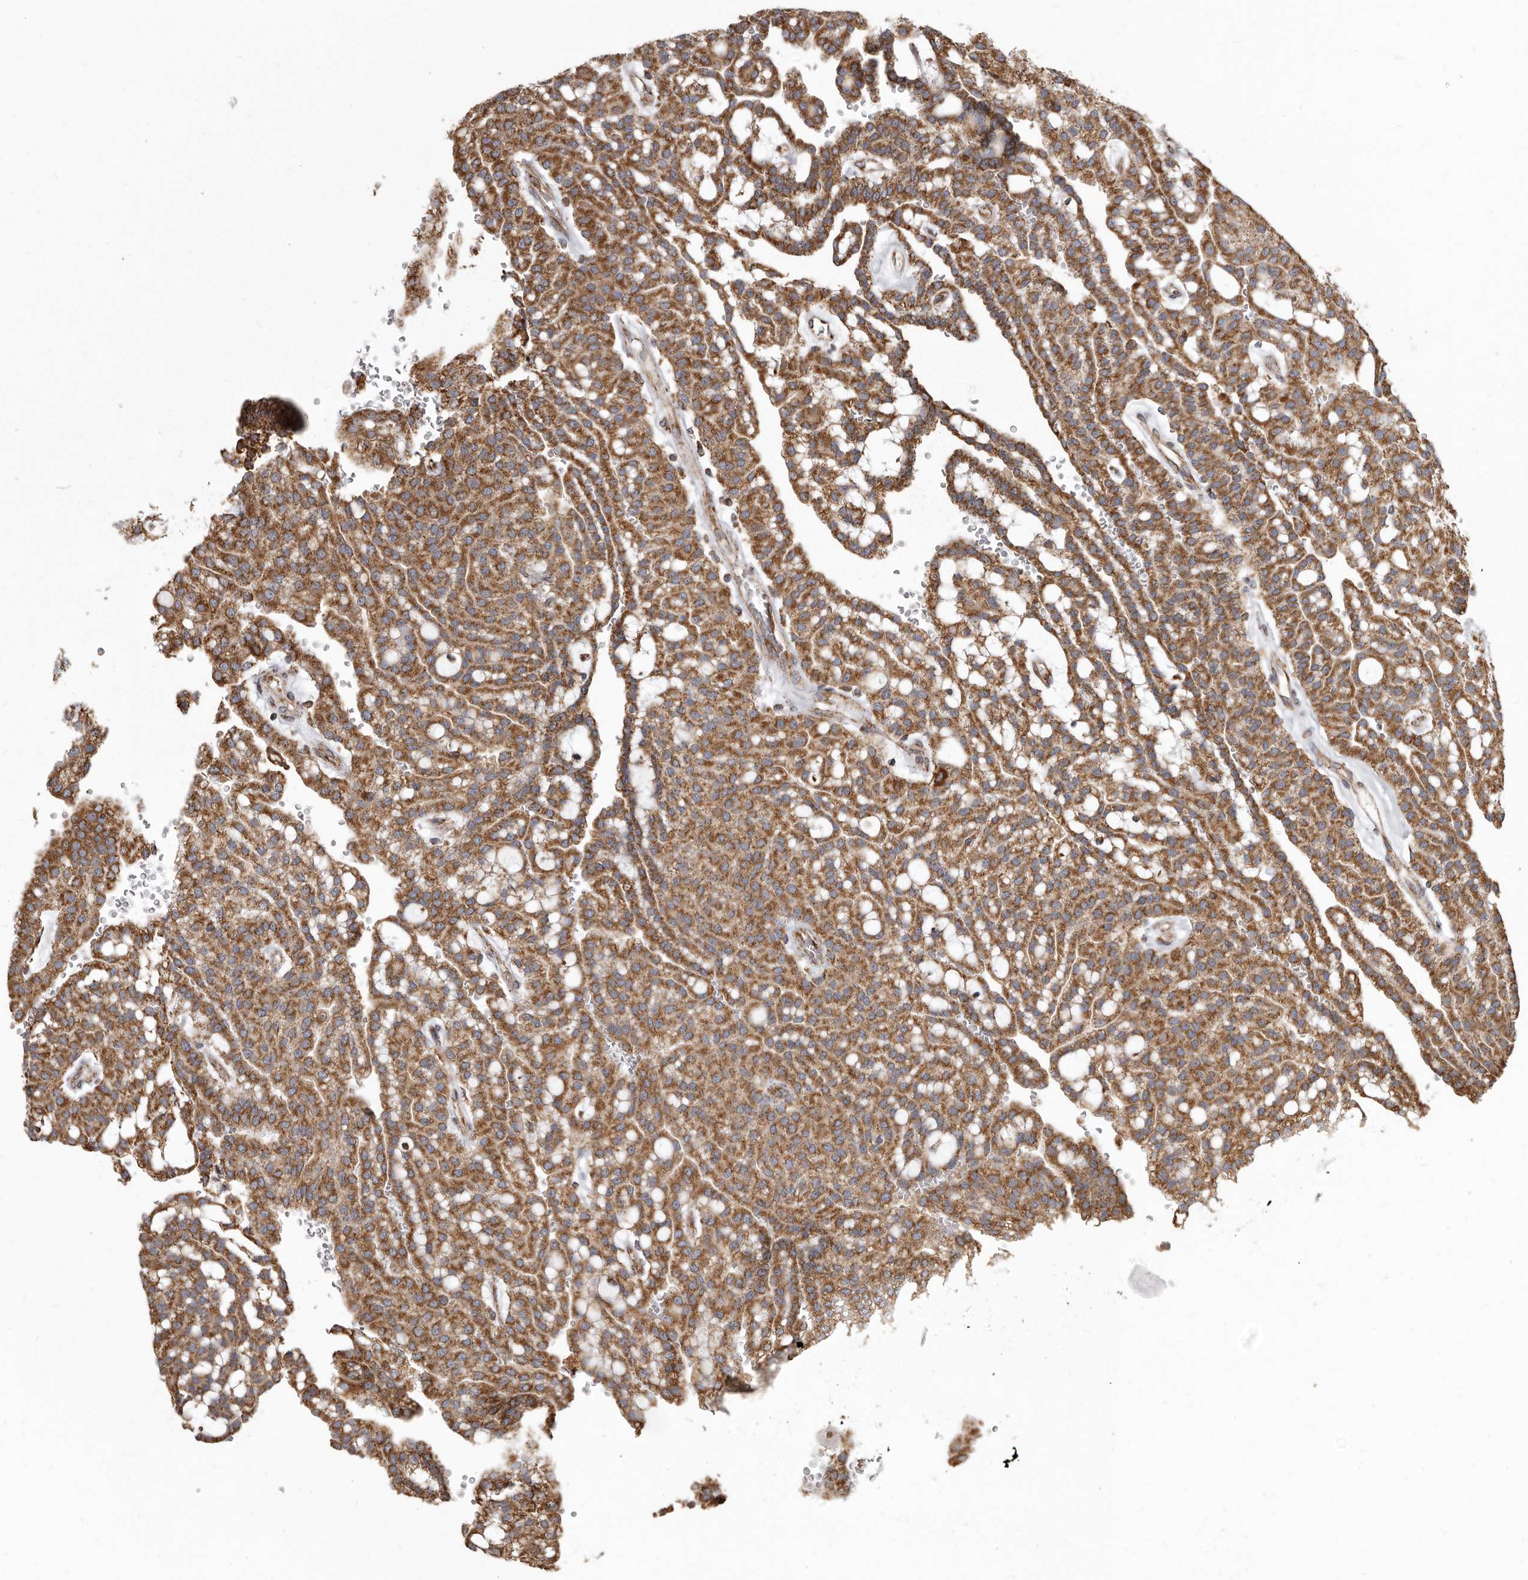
{"staining": {"intensity": "strong", "quantity": ">75%", "location": "cytoplasmic/membranous"}, "tissue": "renal cancer", "cell_type": "Tumor cells", "image_type": "cancer", "snomed": [{"axis": "morphology", "description": "Adenocarcinoma, NOS"}, {"axis": "topography", "description": "Kidney"}], "caption": "Tumor cells demonstrate high levels of strong cytoplasmic/membranous expression in approximately >75% of cells in human renal cancer (adenocarcinoma). (IHC, brightfield microscopy, high magnification).", "gene": "CDK5RAP3", "patient": {"sex": "male", "age": 63}}